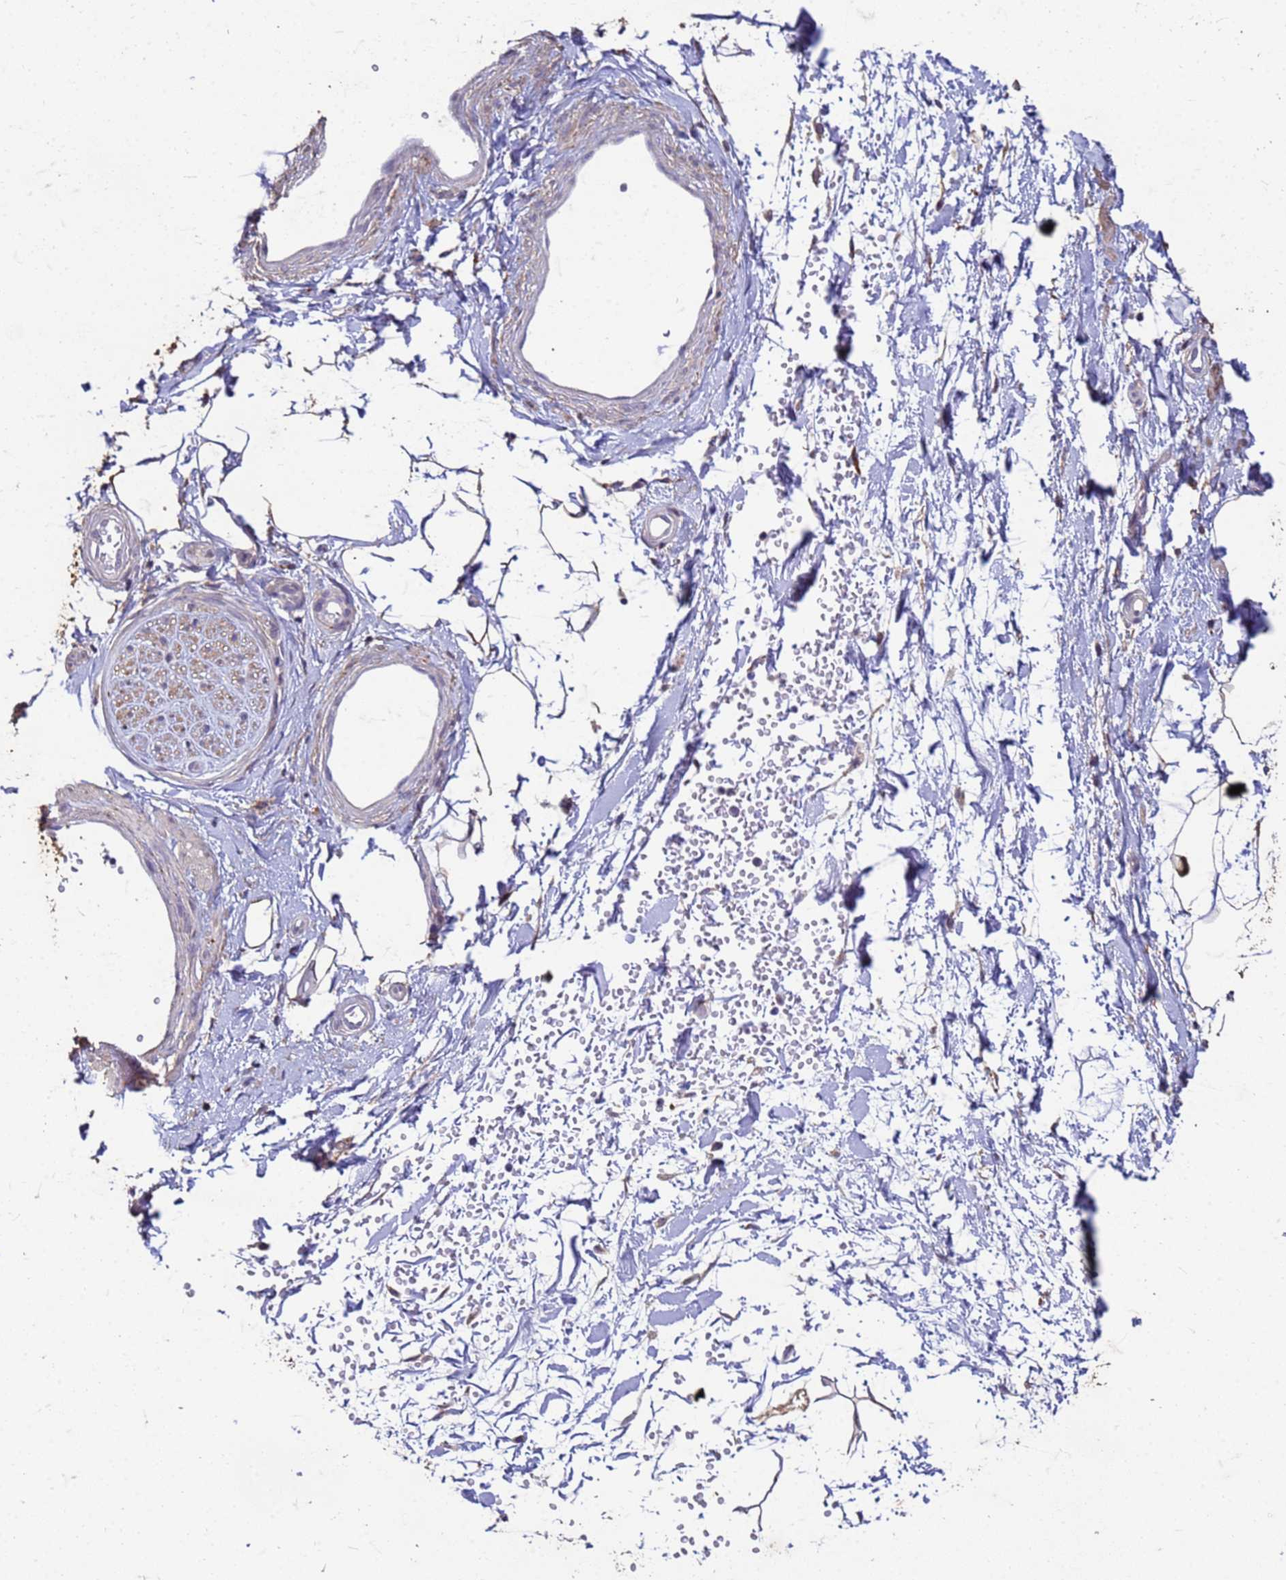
{"staining": {"intensity": "moderate", "quantity": "25%-75%", "location": "cytoplasmic/membranous"}, "tissue": "adipose tissue", "cell_type": "Adipocytes", "image_type": "normal", "snomed": [{"axis": "morphology", "description": "Normal tissue, NOS"}, {"axis": "topography", "description": "Soft tissue"}, {"axis": "topography", "description": "Adipose tissue"}, {"axis": "topography", "description": "Vascular tissue"}, {"axis": "topography", "description": "Peripheral nerve tissue"}], "caption": "Protein staining of benign adipose tissue displays moderate cytoplasmic/membranous staining in approximately 25%-75% of adipocytes. (DAB = brown stain, brightfield microscopy at high magnification).", "gene": "SLC25A15", "patient": {"sex": "male", "age": 74}}